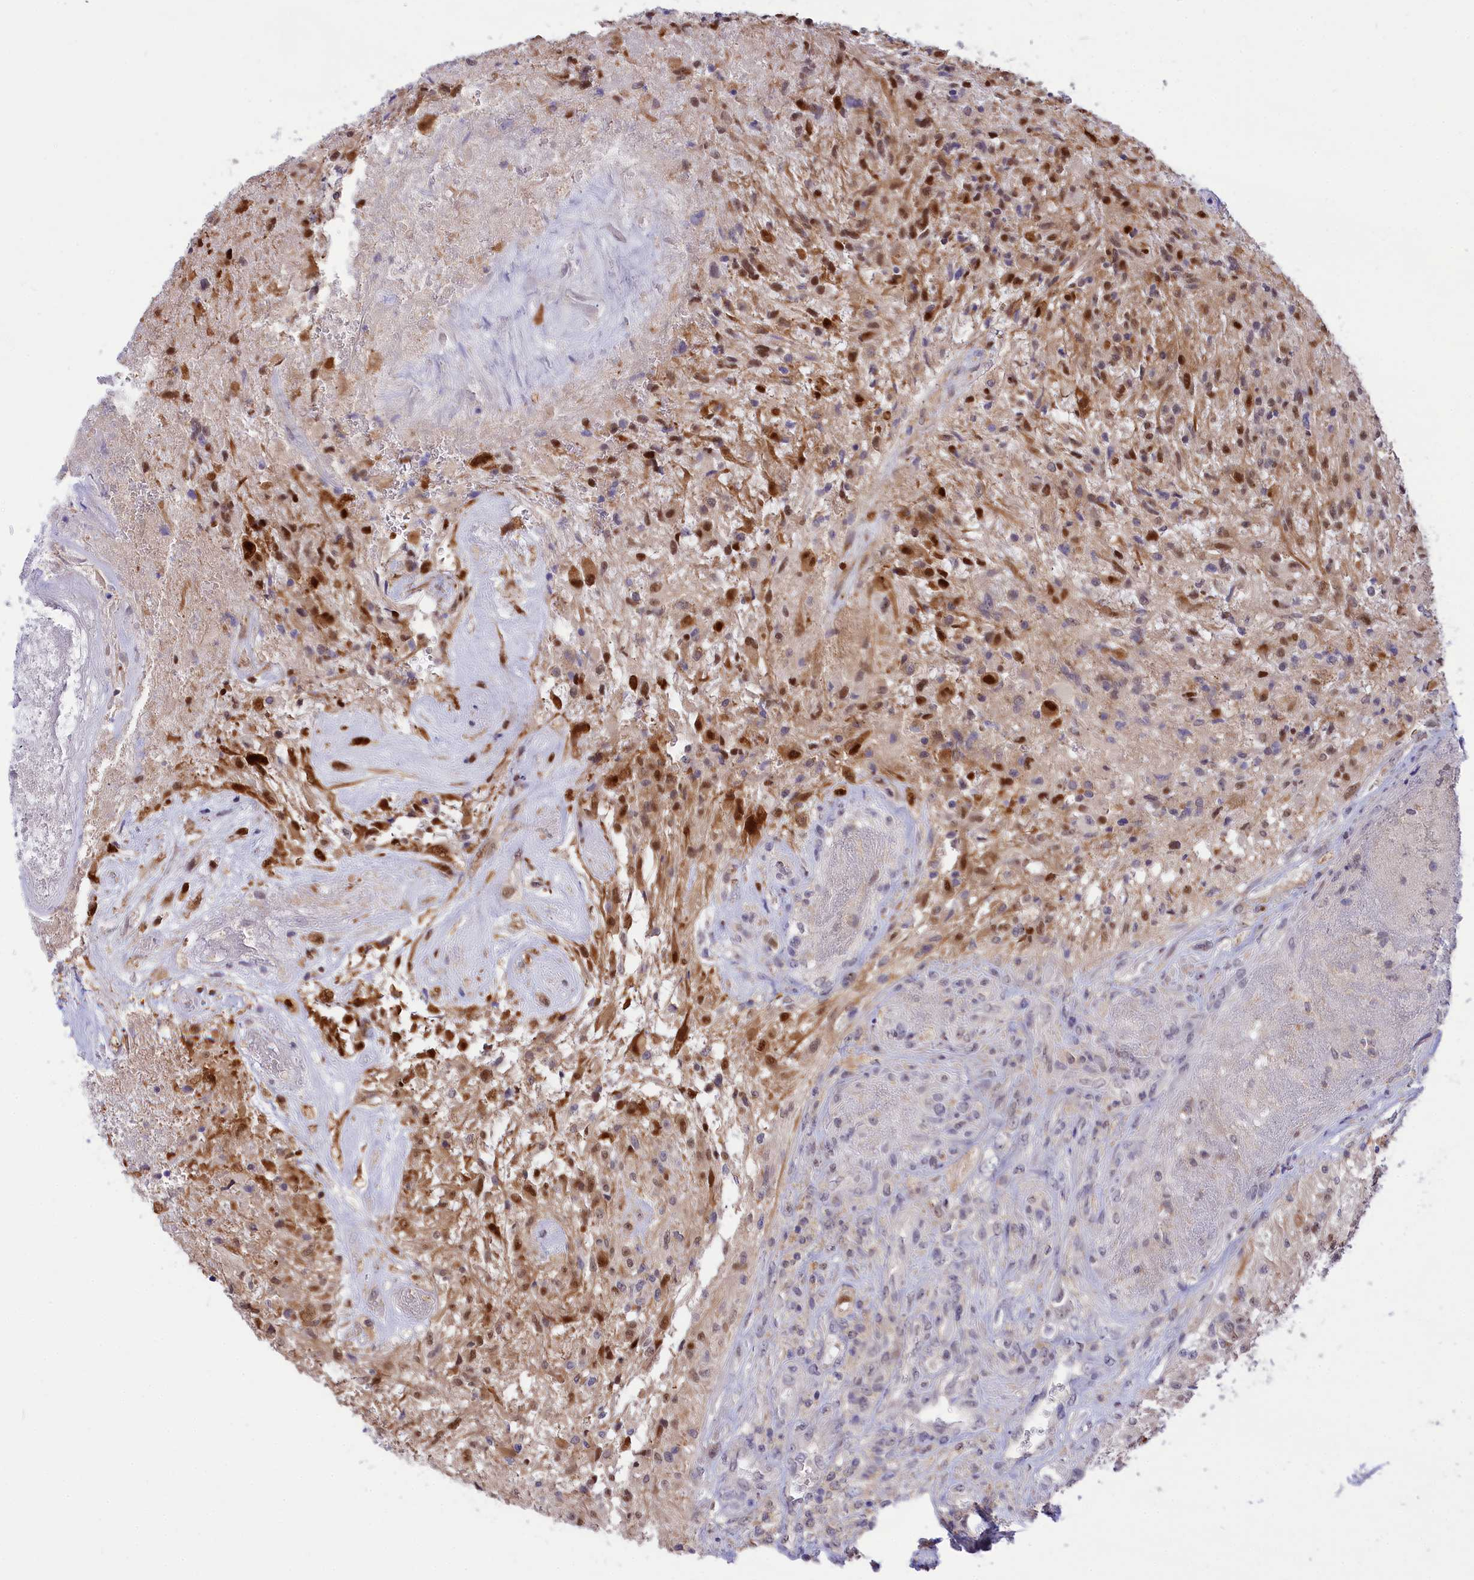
{"staining": {"intensity": "weak", "quantity": "<25%", "location": "nuclear"}, "tissue": "glioma", "cell_type": "Tumor cells", "image_type": "cancer", "snomed": [{"axis": "morphology", "description": "Glioma, malignant, High grade"}, {"axis": "topography", "description": "Brain"}], "caption": "This is an immunohistochemistry histopathology image of human malignant glioma (high-grade). There is no staining in tumor cells.", "gene": "KCTD14", "patient": {"sex": "male", "age": 56}}